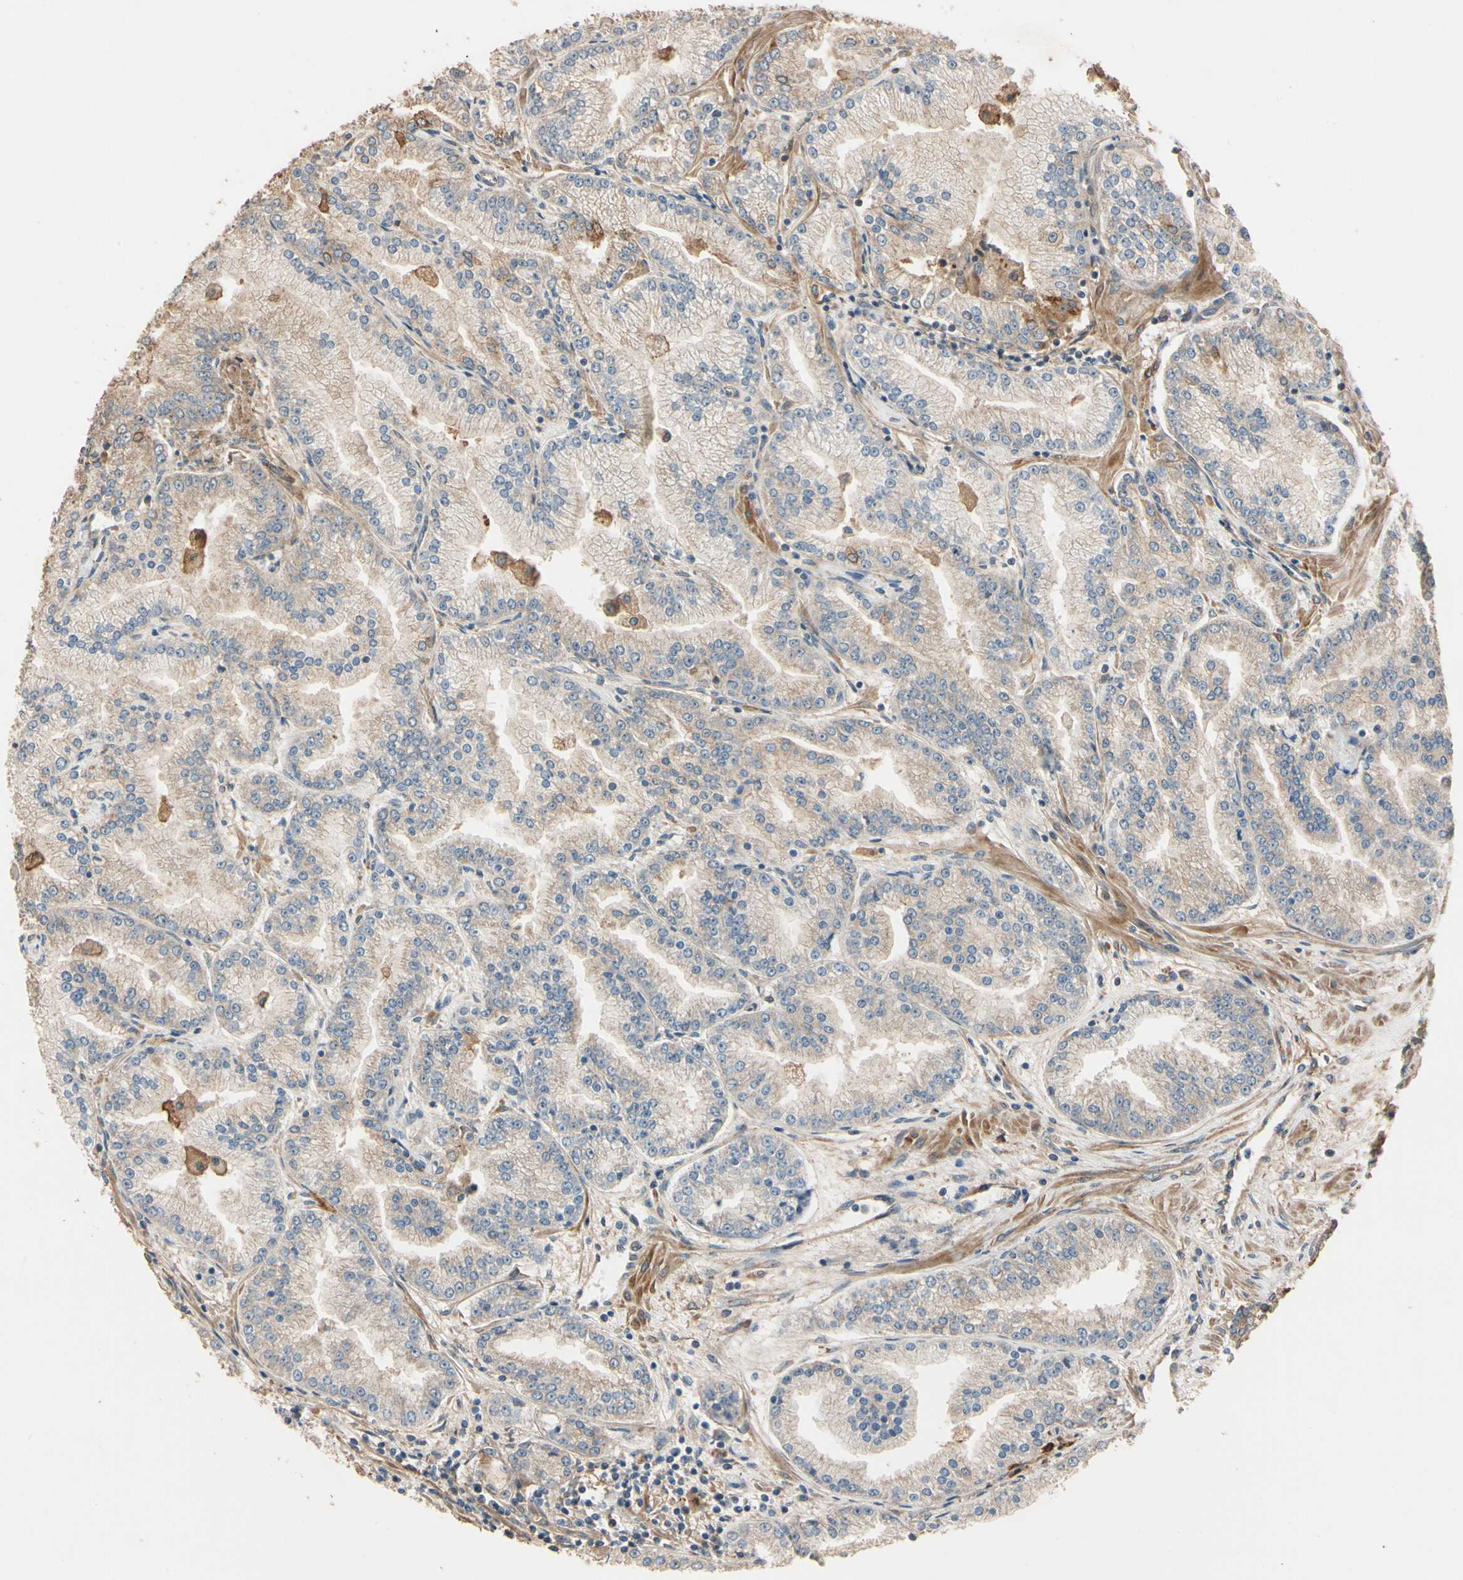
{"staining": {"intensity": "weak", "quantity": ">75%", "location": "cytoplasmic/membranous"}, "tissue": "prostate cancer", "cell_type": "Tumor cells", "image_type": "cancer", "snomed": [{"axis": "morphology", "description": "Adenocarcinoma, High grade"}, {"axis": "topography", "description": "Prostate"}], "caption": "Human prostate cancer (adenocarcinoma (high-grade)) stained for a protein (brown) exhibits weak cytoplasmic/membranous positive expression in approximately >75% of tumor cells.", "gene": "MGRN1", "patient": {"sex": "male", "age": 61}}